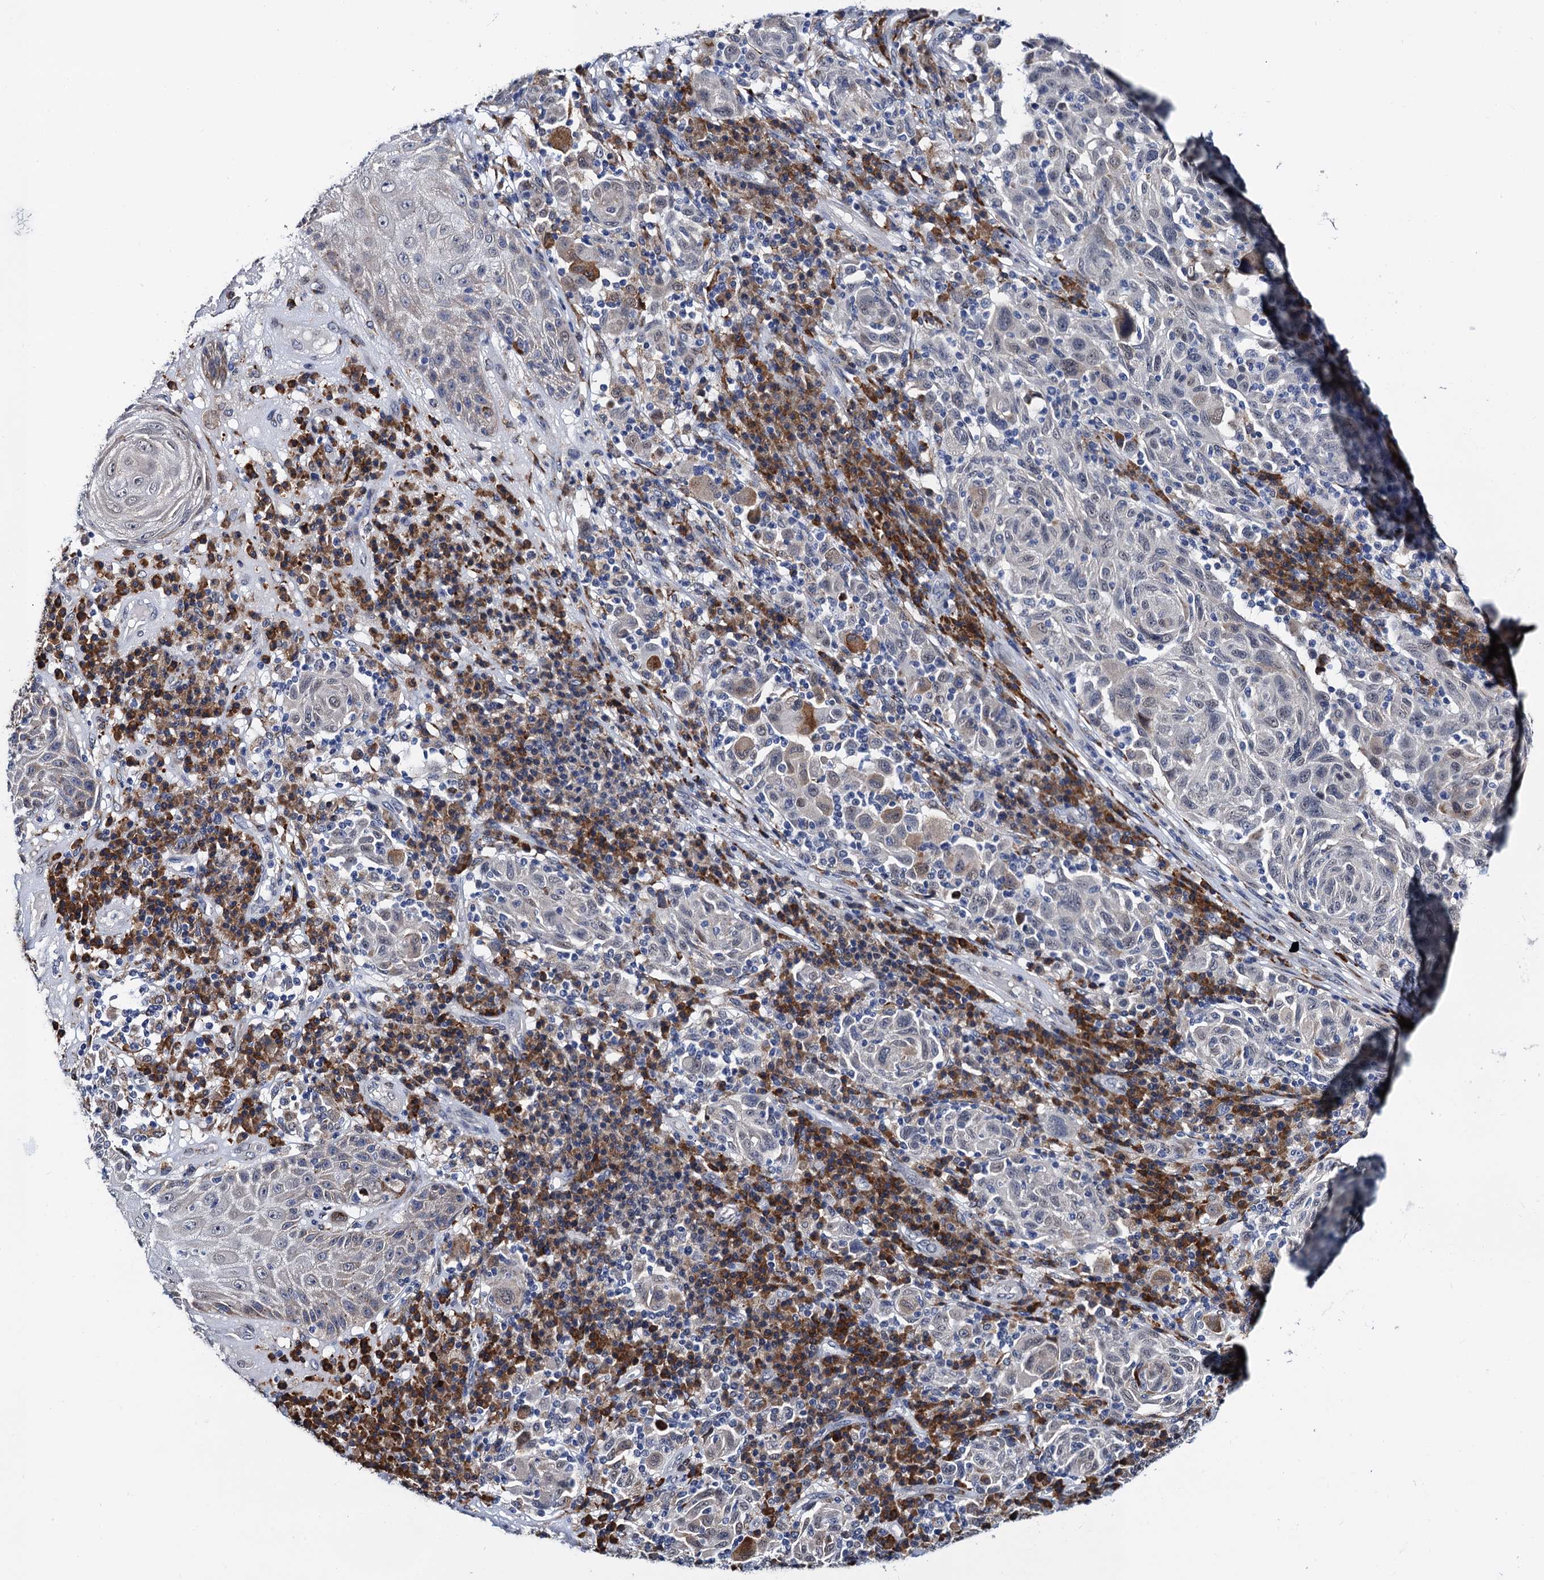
{"staining": {"intensity": "negative", "quantity": "none", "location": "none"}, "tissue": "melanoma", "cell_type": "Tumor cells", "image_type": "cancer", "snomed": [{"axis": "morphology", "description": "Malignant melanoma, NOS"}, {"axis": "topography", "description": "Skin"}], "caption": "IHC photomicrograph of neoplastic tissue: human melanoma stained with DAB reveals no significant protein expression in tumor cells. Nuclei are stained in blue.", "gene": "SLC7A10", "patient": {"sex": "male", "age": 53}}